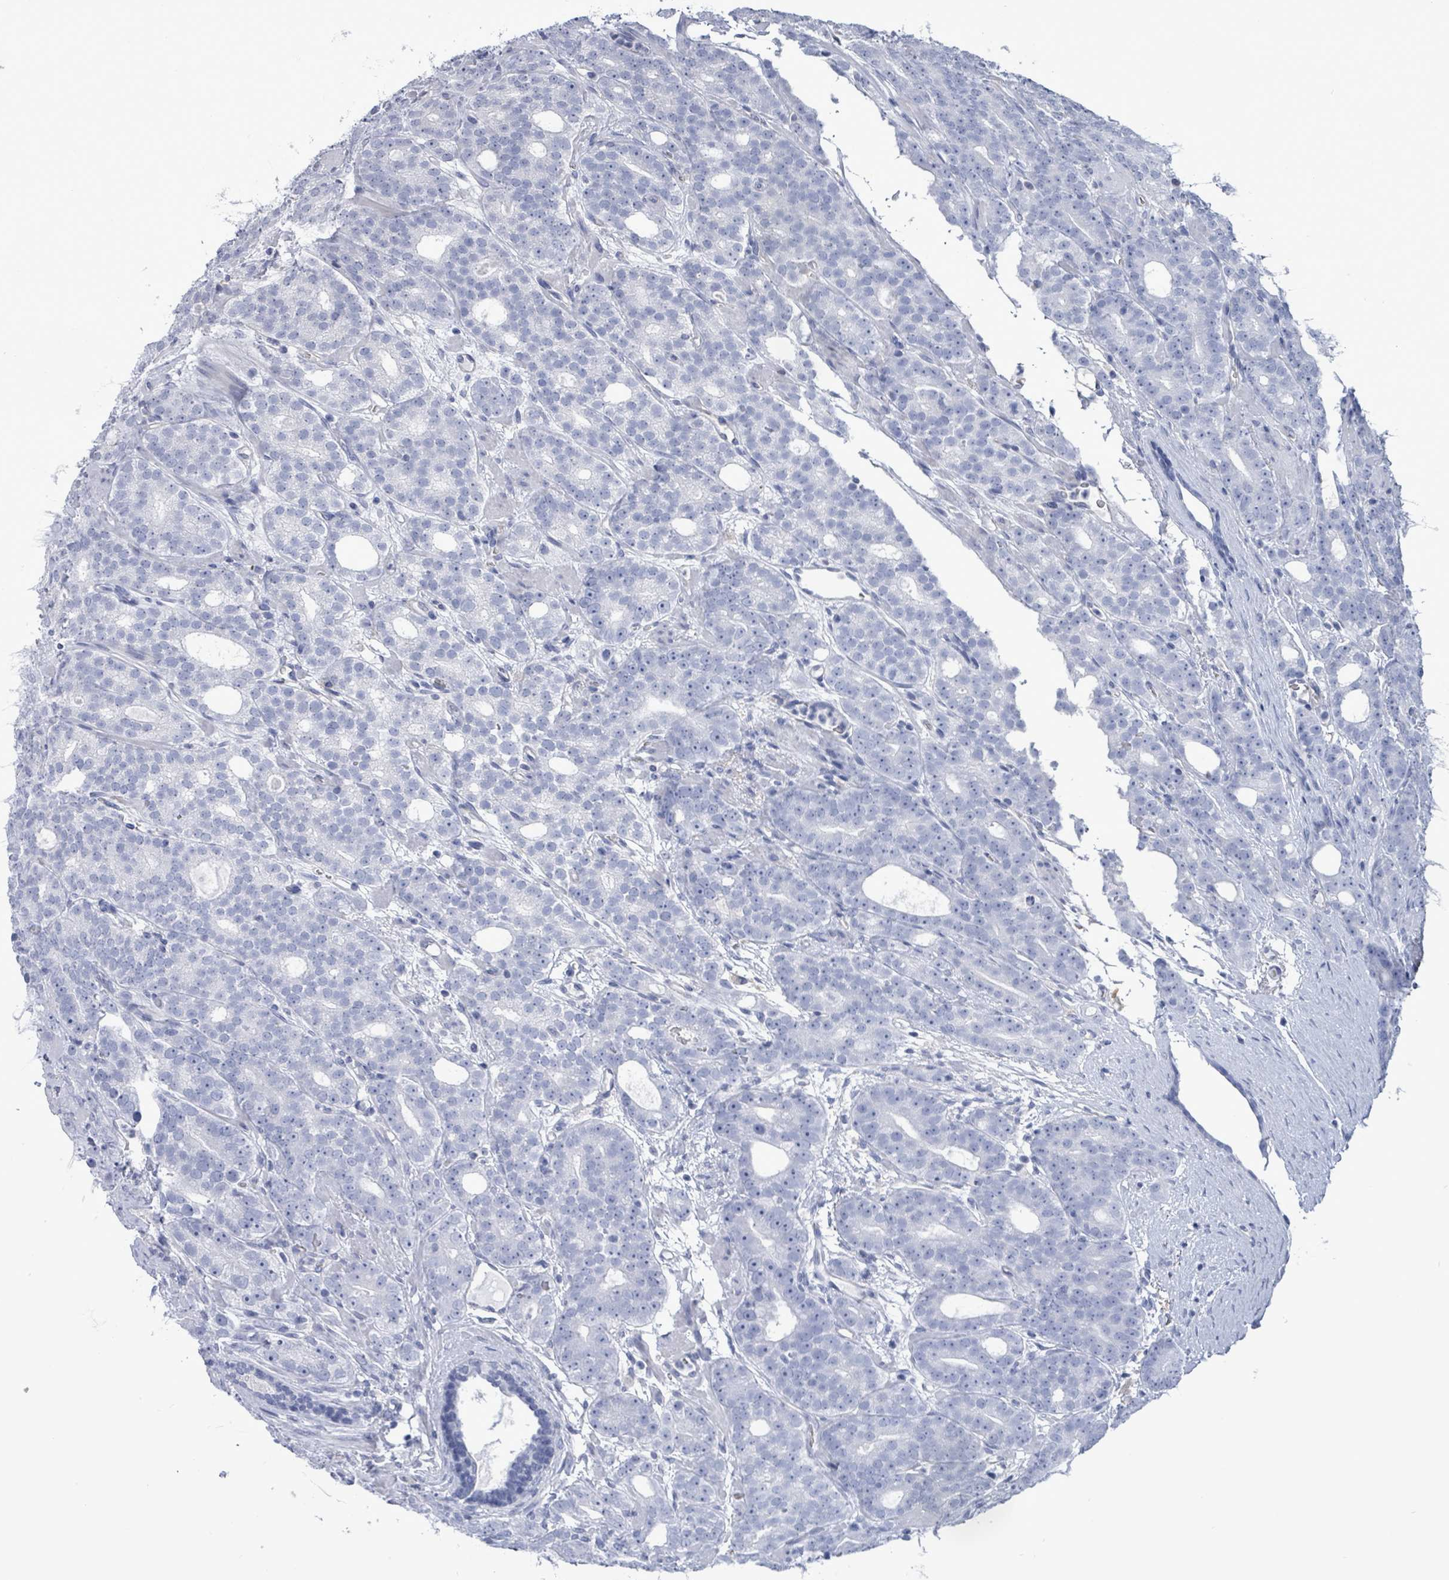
{"staining": {"intensity": "negative", "quantity": "none", "location": "none"}, "tissue": "prostate cancer", "cell_type": "Tumor cells", "image_type": "cancer", "snomed": [{"axis": "morphology", "description": "Adenocarcinoma, High grade"}, {"axis": "topography", "description": "Prostate"}], "caption": "This histopathology image is of prostate cancer stained with IHC to label a protein in brown with the nuclei are counter-stained blue. There is no expression in tumor cells. (Brightfield microscopy of DAB immunohistochemistry at high magnification).", "gene": "CT45A5", "patient": {"sex": "male", "age": 64}}